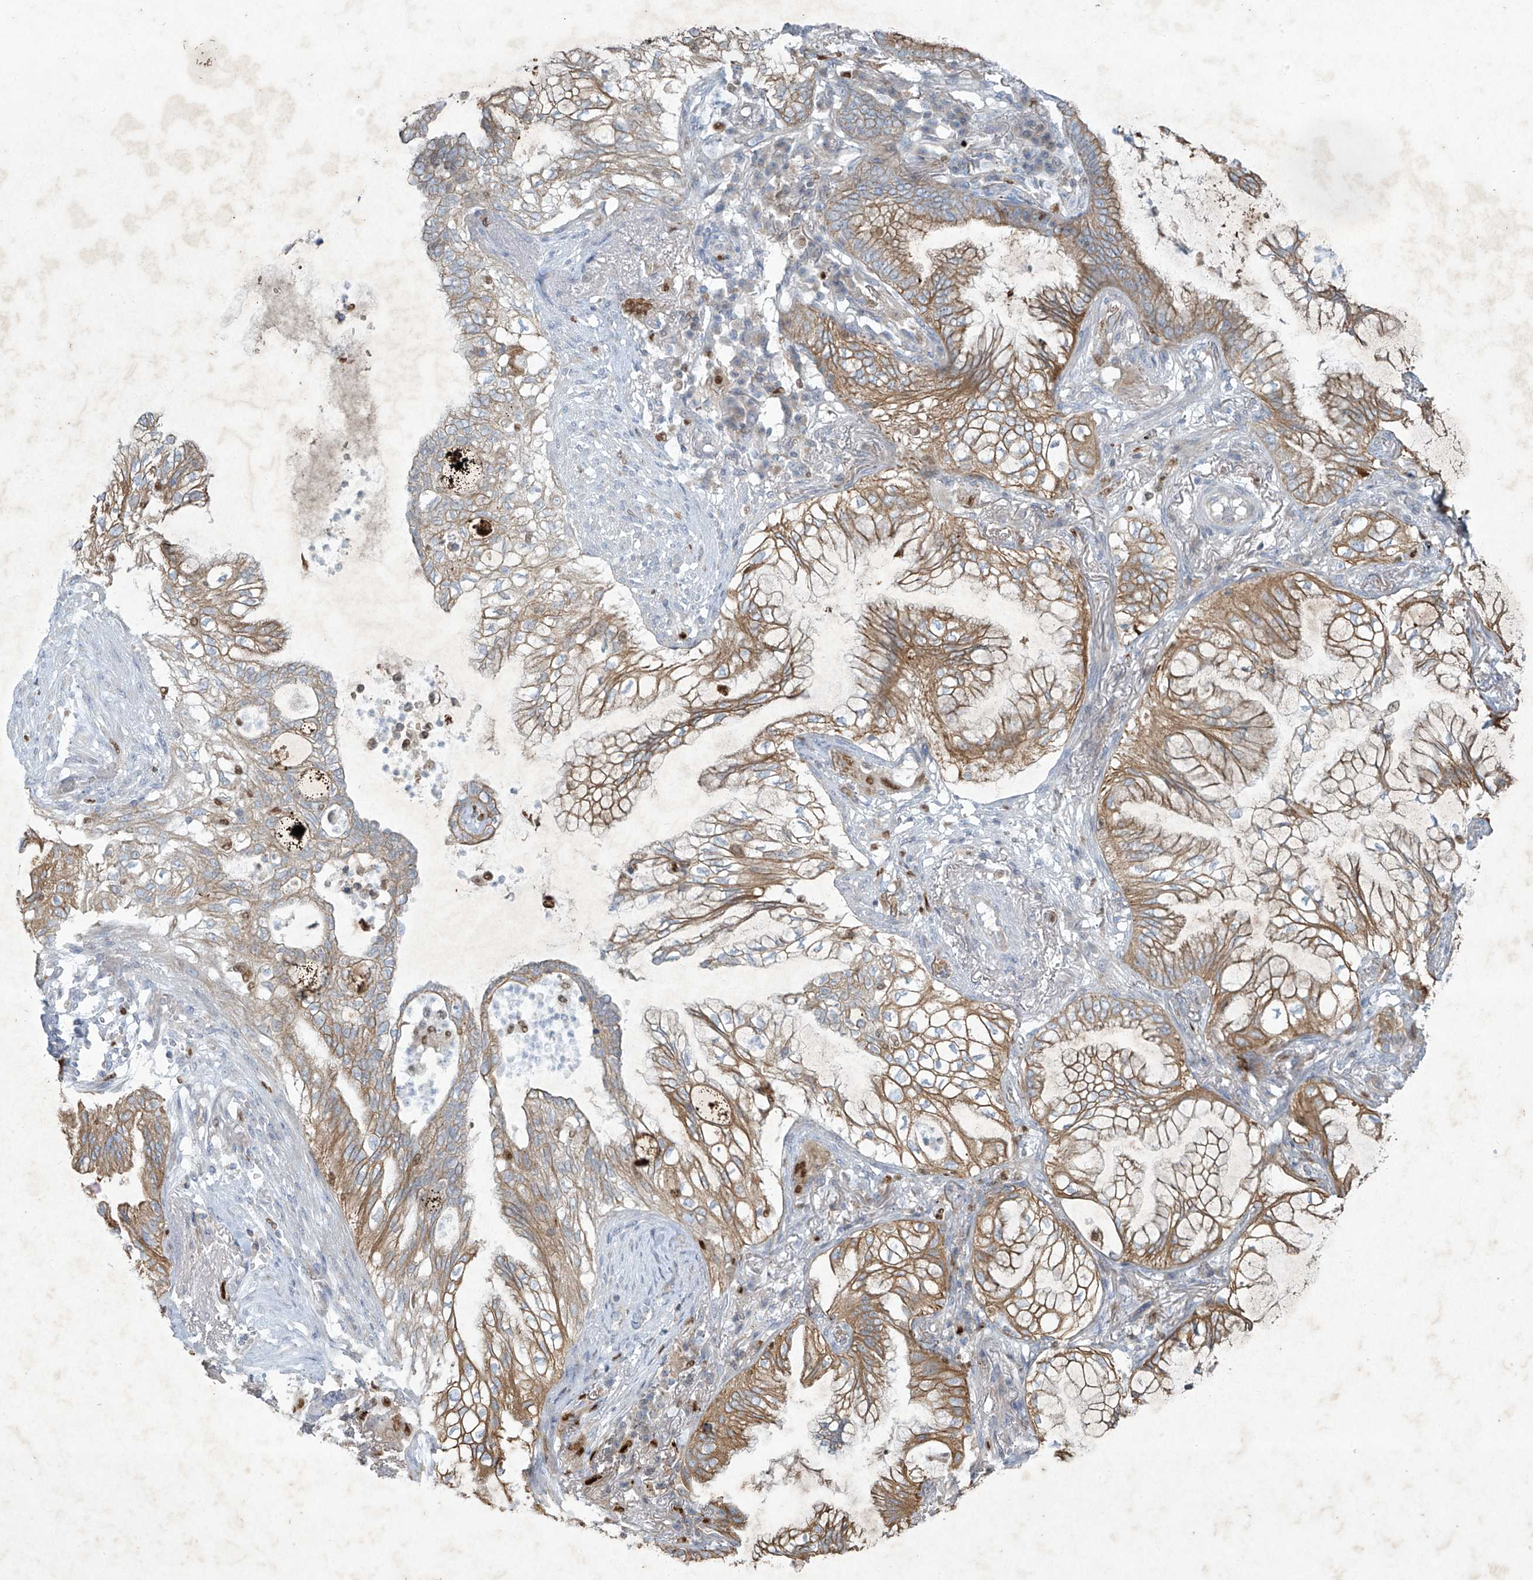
{"staining": {"intensity": "moderate", "quantity": ">75%", "location": "cytoplasmic/membranous"}, "tissue": "lung cancer", "cell_type": "Tumor cells", "image_type": "cancer", "snomed": [{"axis": "morphology", "description": "Adenocarcinoma, NOS"}, {"axis": "topography", "description": "Lung"}], "caption": "Protein analysis of adenocarcinoma (lung) tissue exhibits moderate cytoplasmic/membranous expression in about >75% of tumor cells.", "gene": "TUBE1", "patient": {"sex": "female", "age": 70}}